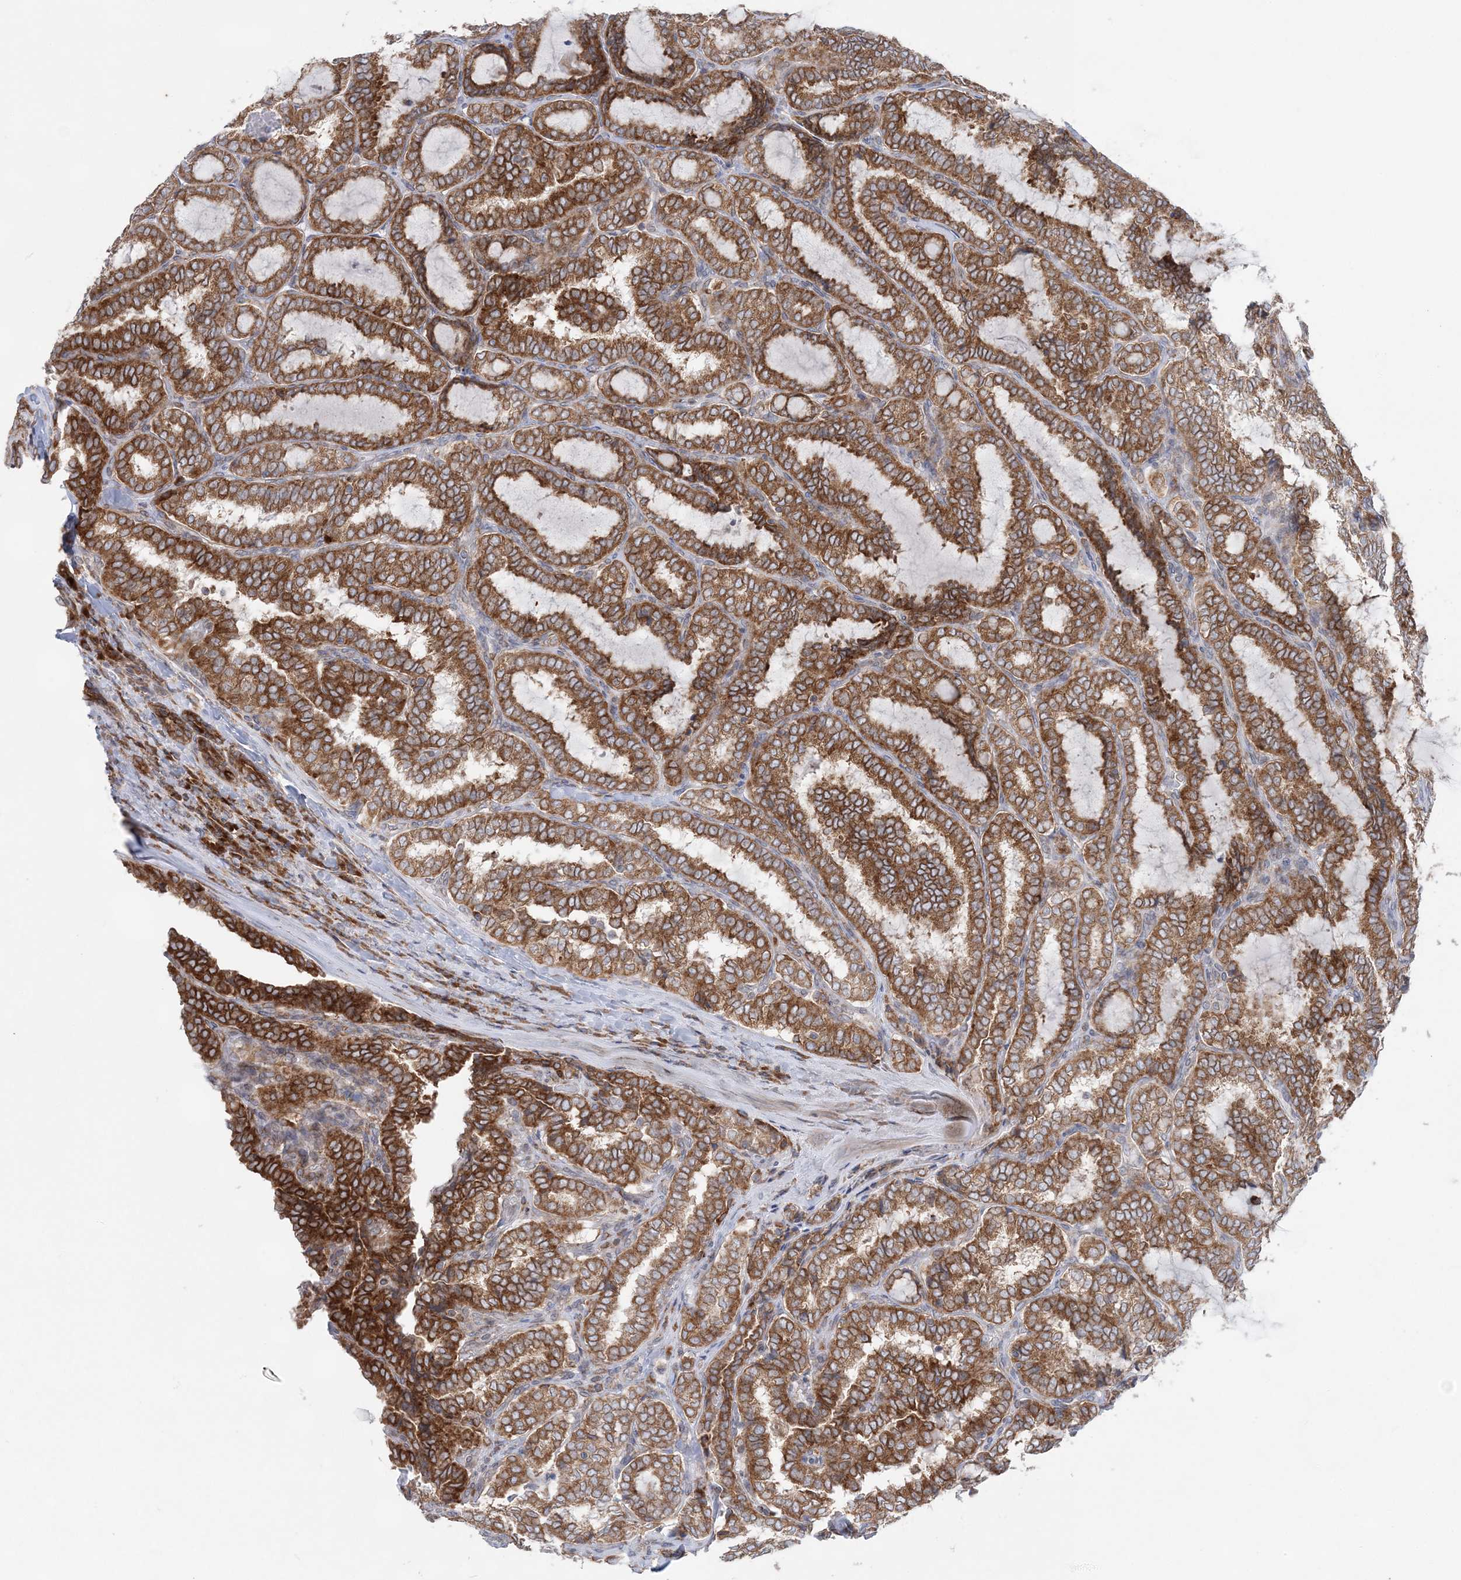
{"staining": {"intensity": "strong", "quantity": ">75%", "location": "cytoplasmic/membranous"}, "tissue": "thyroid cancer", "cell_type": "Tumor cells", "image_type": "cancer", "snomed": [{"axis": "morphology", "description": "Normal tissue, NOS"}, {"axis": "morphology", "description": "Papillary adenocarcinoma, NOS"}, {"axis": "topography", "description": "Thyroid gland"}], "caption": "Protein expression analysis of human thyroid cancer (papillary adenocarcinoma) reveals strong cytoplasmic/membranous expression in approximately >75% of tumor cells.", "gene": "TMED10", "patient": {"sex": "female", "age": 30}}